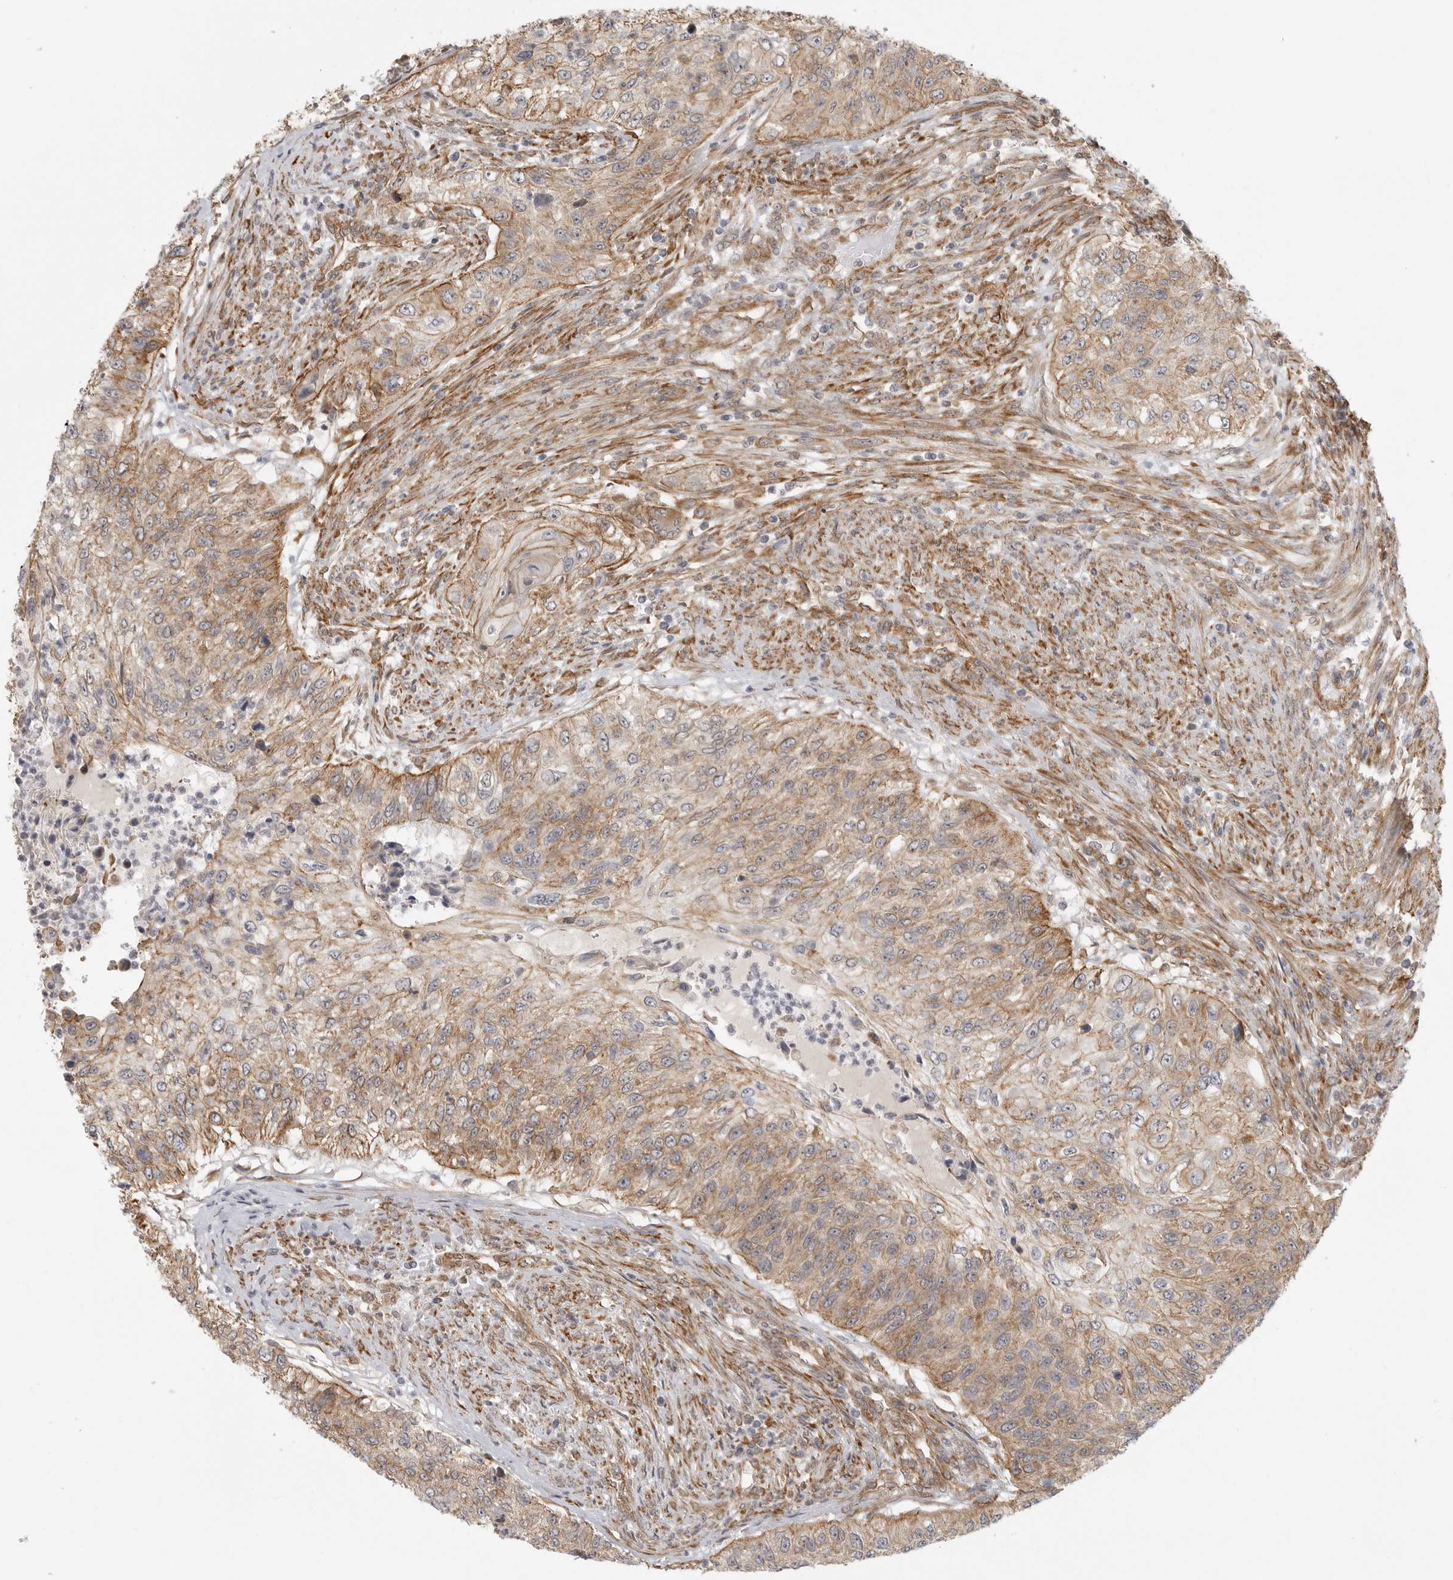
{"staining": {"intensity": "moderate", "quantity": ">75%", "location": "cytoplasmic/membranous"}, "tissue": "urothelial cancer", "cell_type": "Tumor cells", "image_type": "cancer", "snomed": [{"axis": "morphology", "description": "Urothelial carcinoma, High grade"}, {"axis": "topography", "description": "Urinary bladder"}], "caption": "A medium amount of moderate cytoplasmic/membranous positivity is seen in about >75% of tumor cells in urothelial carcinoma (high-grade) tissue.", "gene": "ATOH7", "patient": {"sex": "female", "age": 60}}